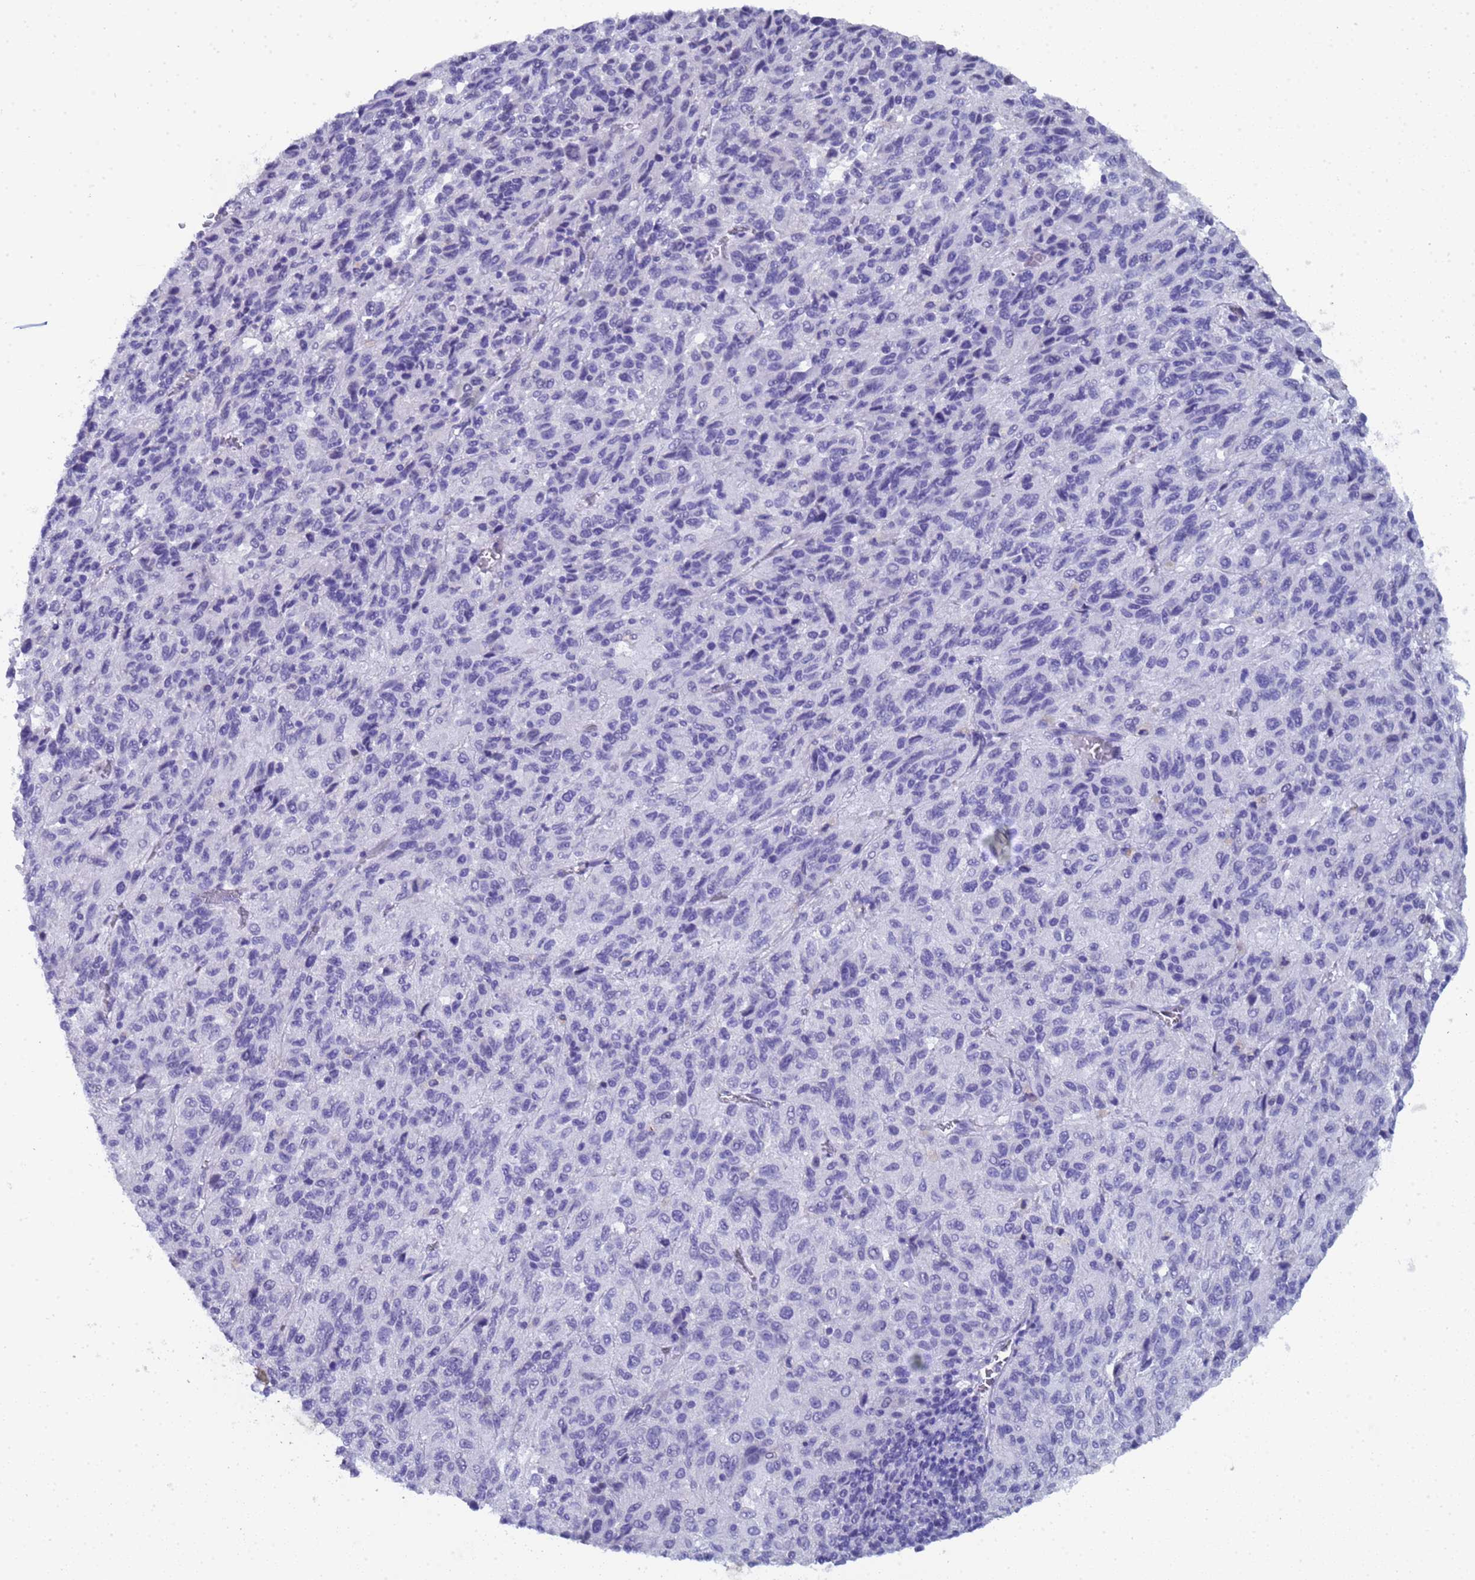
{"staining": {"intensity": "negative", "quantity": "none", "location": "none"}, "tissue": "melanoma", "cell_type": "Tumor cells", "image_type": "cancer", "snomed": [{"axis": "morphology", "description": "Malignant melanoma, Metastatic site"}, {"axis": "topography", "description": "Lung"}], "caption": "This is a photomicrograph of IHC staining of melanoma, which shows no expression in tumor cells.", "gene": "CTRC", "patient": {"sex": "male", "age": 64}}